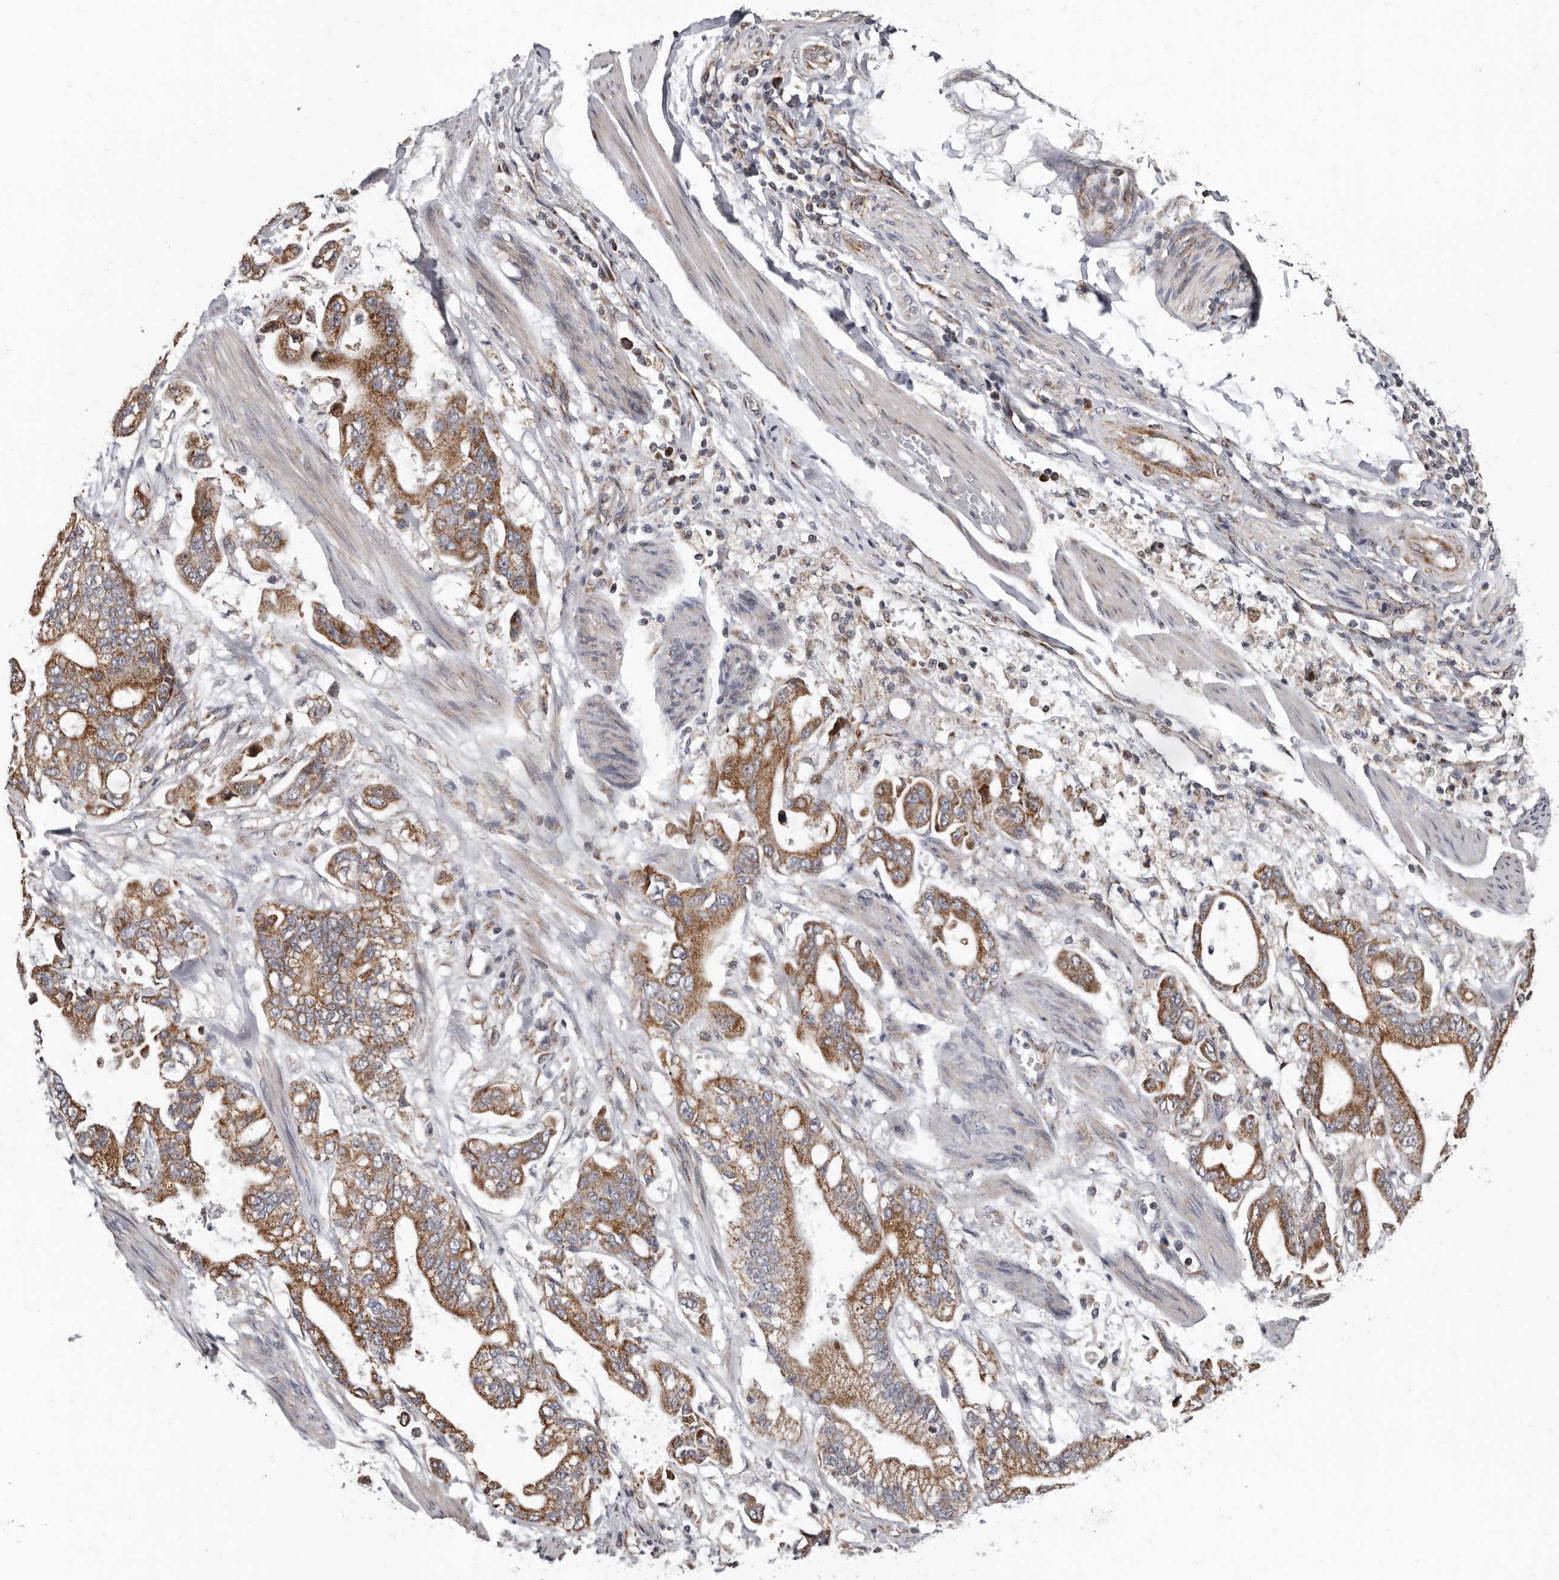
{"staining": {"intensity": "moderate", "quantity": ">75%", "location": "cytoplasmic/membranous"}, "tissue": "stomach cancer", "cell_type": "Tumor cells", "image_type": "cancer", "snomed": [{"axis": "morphology", "description": "Normal tissue, NOS"}, {"axis": "morphology", "description": "Adenocarcinoma, NOS"}, {"axis": "topography", "description": "Stomach"}], "caption": "Immunohistochemistry (IHC) of human adenocarcinoma (stomach) exhibits medium levels of moderate cytoplasmic/membranous expression in approximately >75% of tumor cells.", "gene": "MRPL18", "patient": {"sex": "male", "age": 62}}